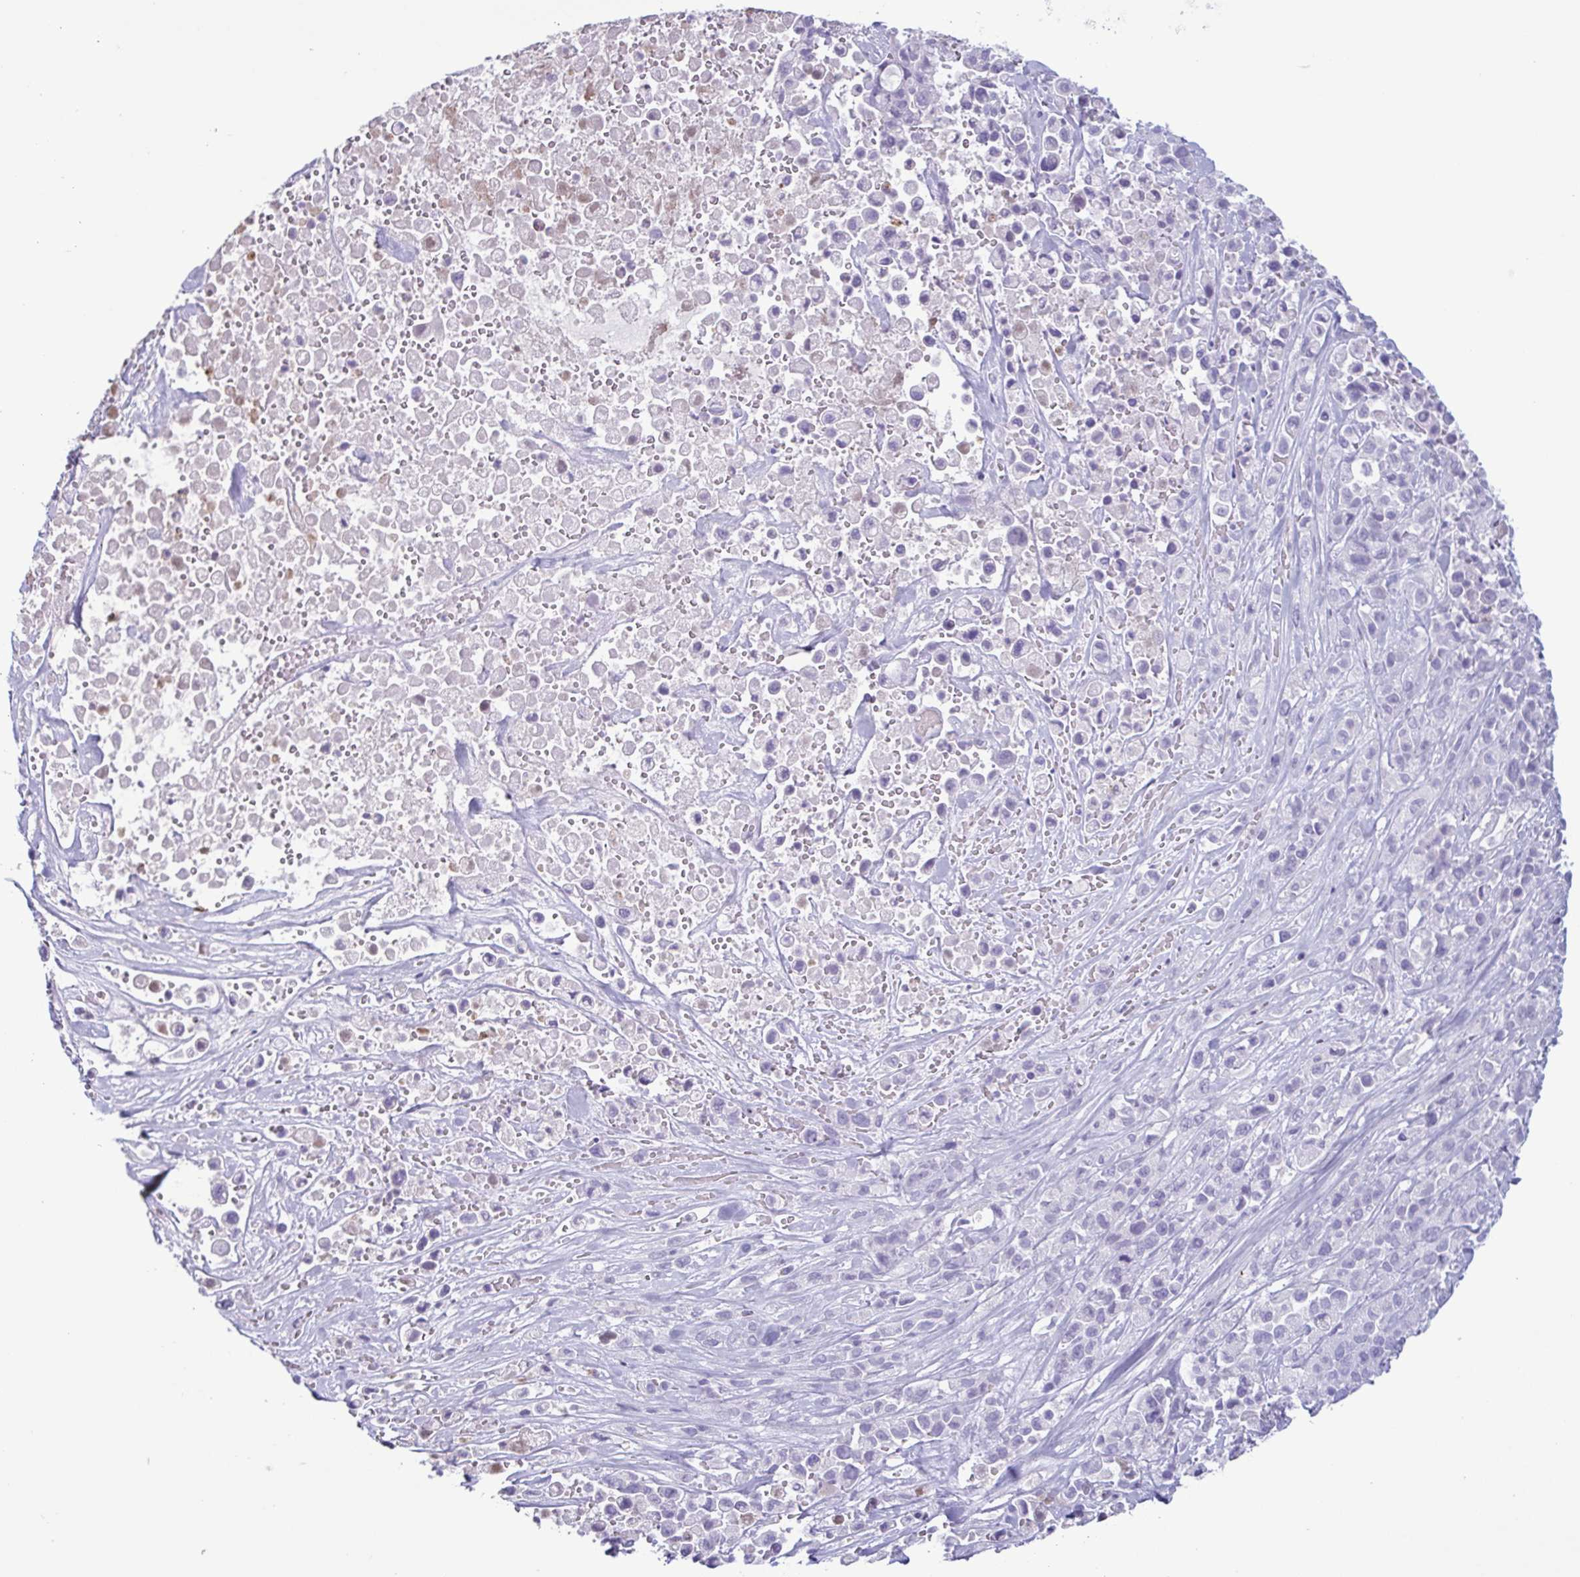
{"staining": {"intensity": "negative", "quantity": "none", "location": "none"}, "tissue": "pancreatic cancer", "cell_type": "Tumor cells", "image_type": "cancer", "snomed": [{"axis": "morphology", "description": "Adenocarcinoma, NOS"}, {"axis": "topography", "description": "Pancreas"}], "caption": "IHC of human adenocarcinoma (pancreatic) exhibits no staining in tumor cells. Brightfield microscopy of IHC stained with DAB (3,3'-diaminobenzidine) (brown) and hematoxylin (blue), captured at high magnification.", "gene": "LTF", "patient": {"sex": "male", "age": 44}}